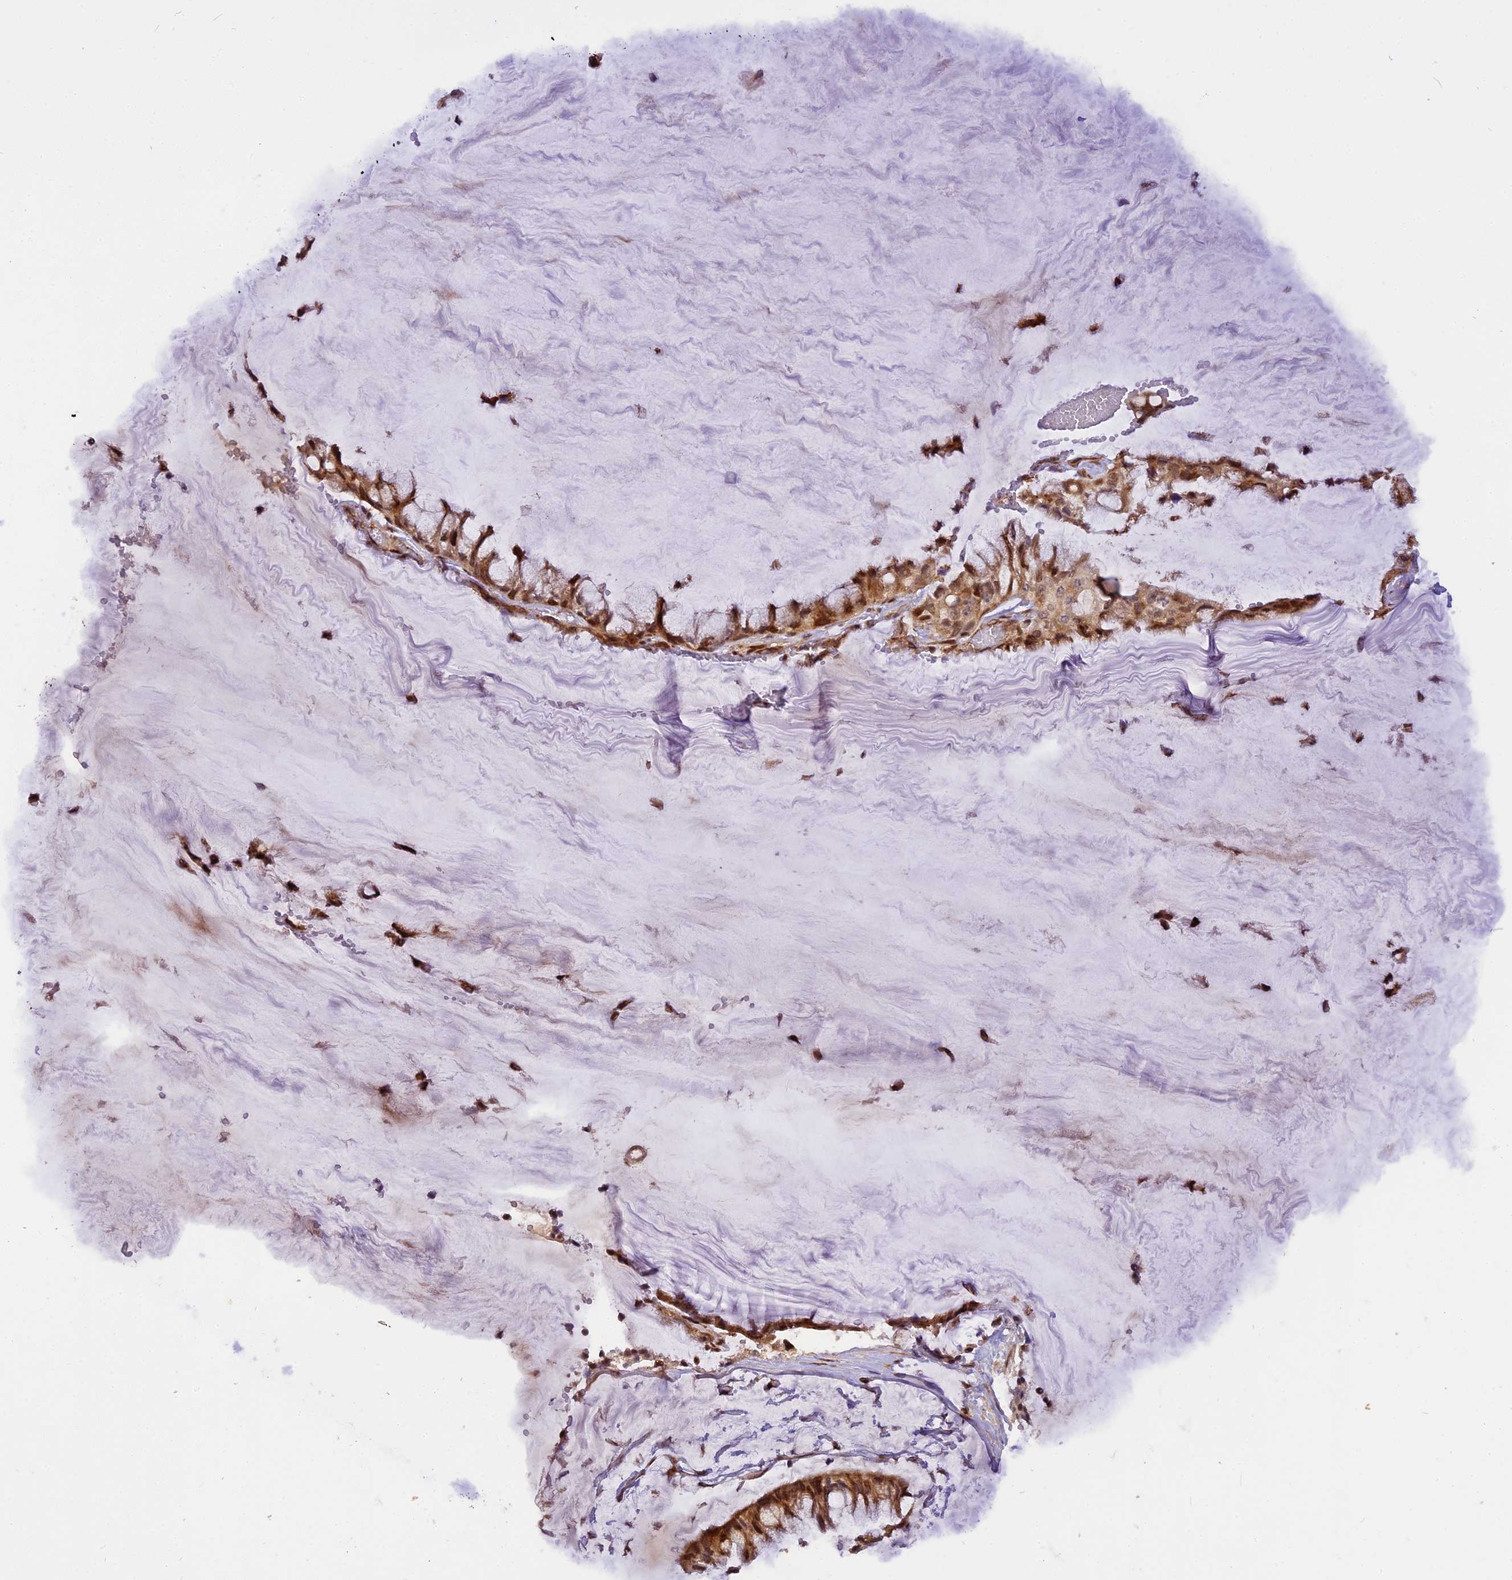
{"staining": {"intensity": "moderate", "quantity": ">75%", "location": "cytoplasmic/membranous,nuclear"}, "tissue": "ovarian cancer", "cell_type": "Tumor cells", "image_type": "cancer", "snomed": [{"axis": "morphology", "description": "Cystadenocarcinoma, mucinous, NOS"}, {"axis": "topography", "description": "Ovary"}], "caption": "Immunohistochemical staining of human ovarian cancer (mucinous cystadenocarcinoma) reveals medium levels of moderate cytoplasmic/membranous and nuclear protein positivity in about >75% of tumor cells.", "gene": "MICALL1", "patient": {"sex": "female", "age": 39}}